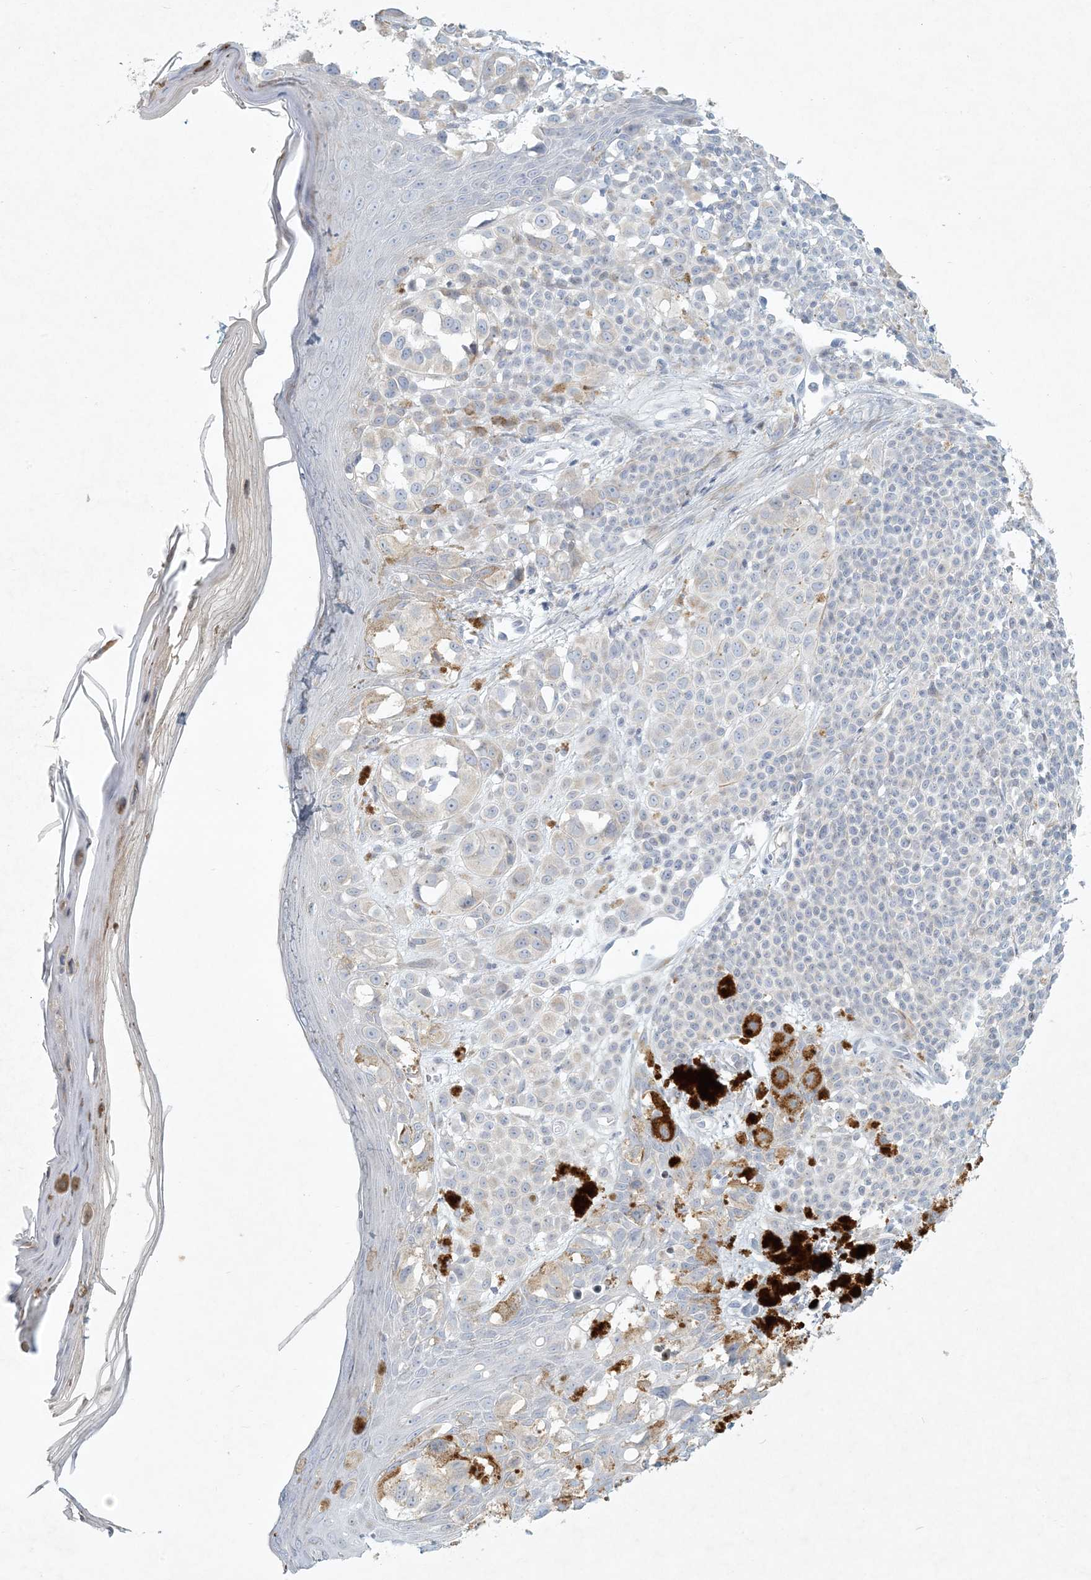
{"staining": {"intensity": "negative", "quantity": "none", "location": "none"}, "tissue": "melanoma", "cell_type": "Tumor cells", "image_type": "cancer", "snomed": [{"axis": "morphology", "description": "Malignant melanoma, NOS"}, {"axis": "topography", "description": "Skin of leg"}], "caption": "An IHC image of malignant melanoma is shown. There is no staining in tumor cells of malignant melanoma.", "gene": "ZNF385D", "patient": {"sex": "female", "age": 72}}